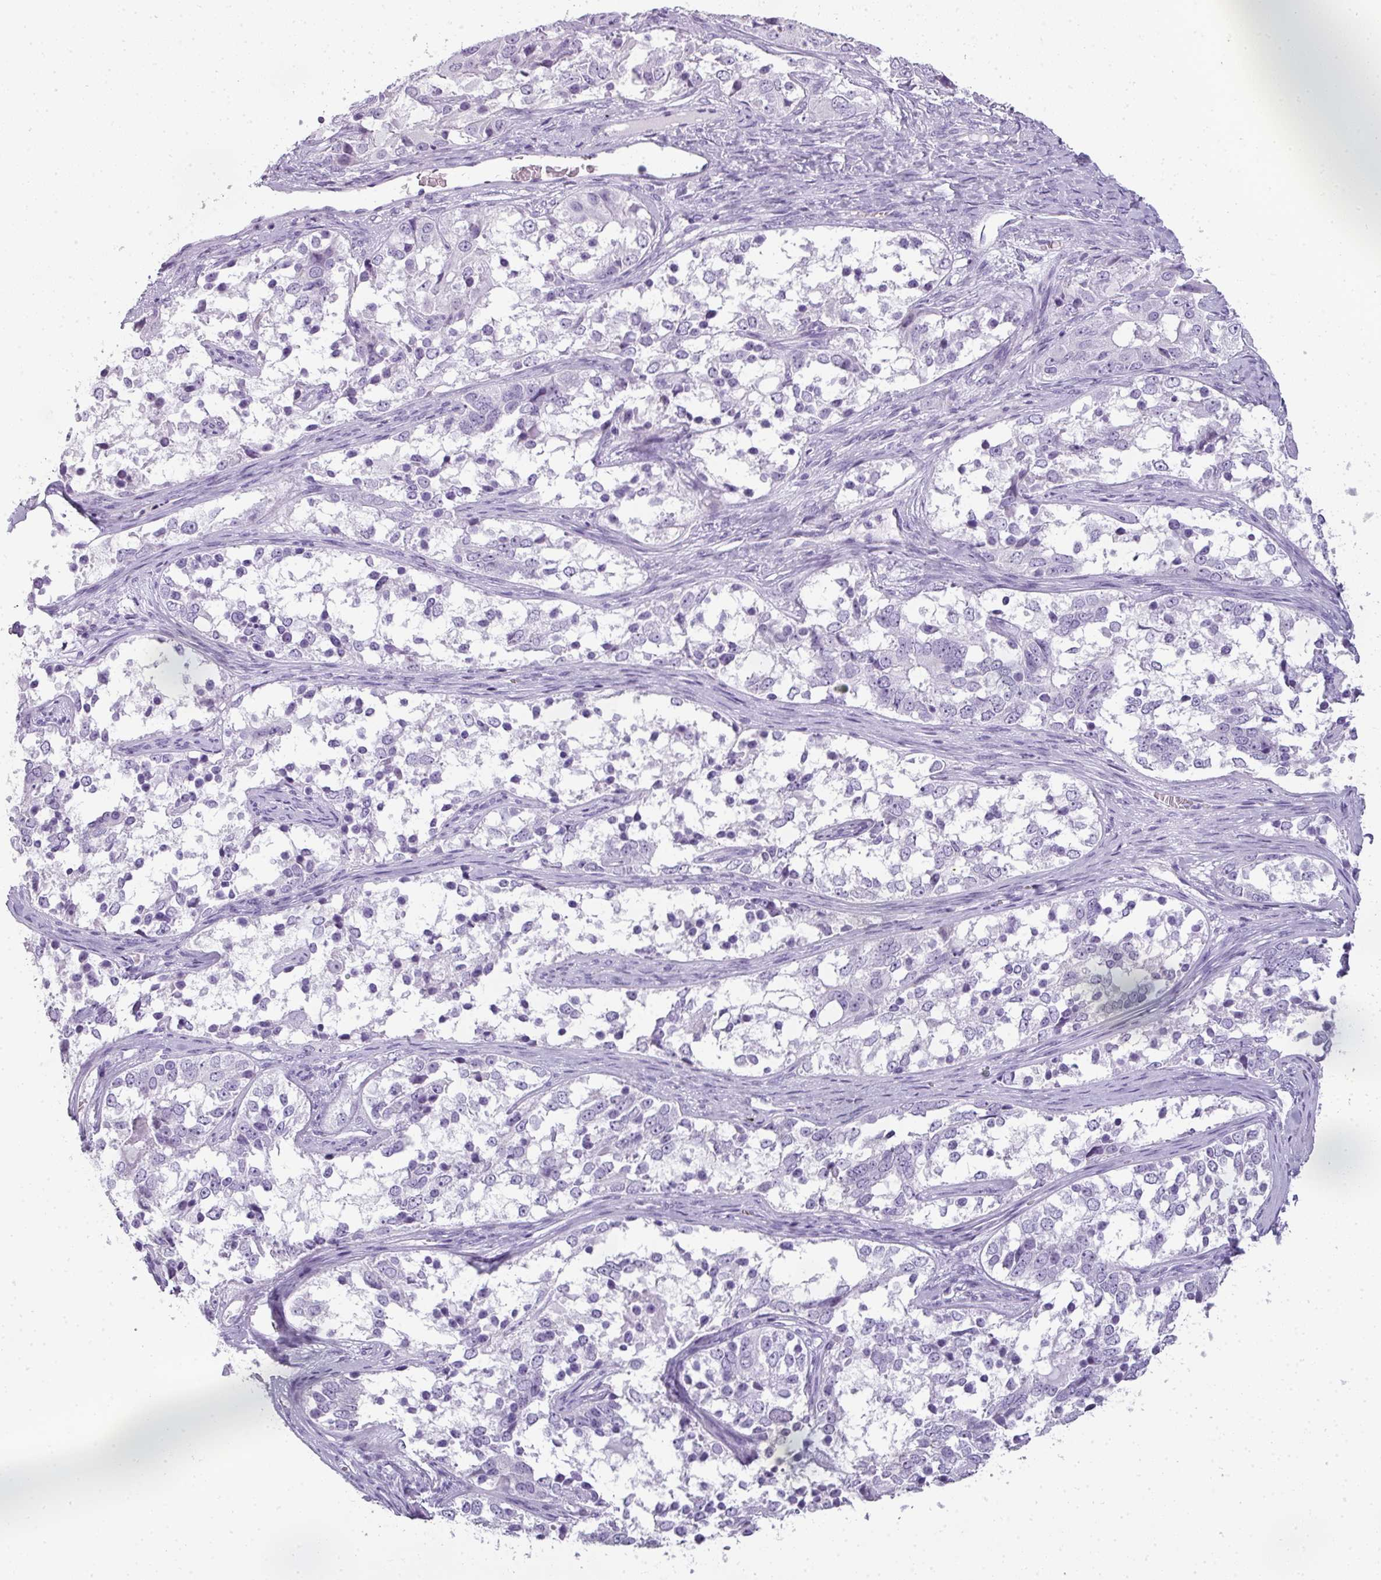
{"staining": {"intensity": "negative", "quantity": "none", "location": "none"}, "tissue": "ovarian cancer", "cell_type": "Tumor cells", "image_type": "cancer", "snomed": [{"axis": "morphology", "description": "Carcinoma, endometroid"}, {"axis": "topography", "description": "Ovary"}], "caption": "An immunohistochemistry (IHC) micrograph of ovarian cancer (endometroid carcinoma) is shown. There is no staining in tumor cells of ovarian cancer (endometroid carcinoma).", "gene": "RBMY1F", "patient": {"sex": "female", "age": 51}}